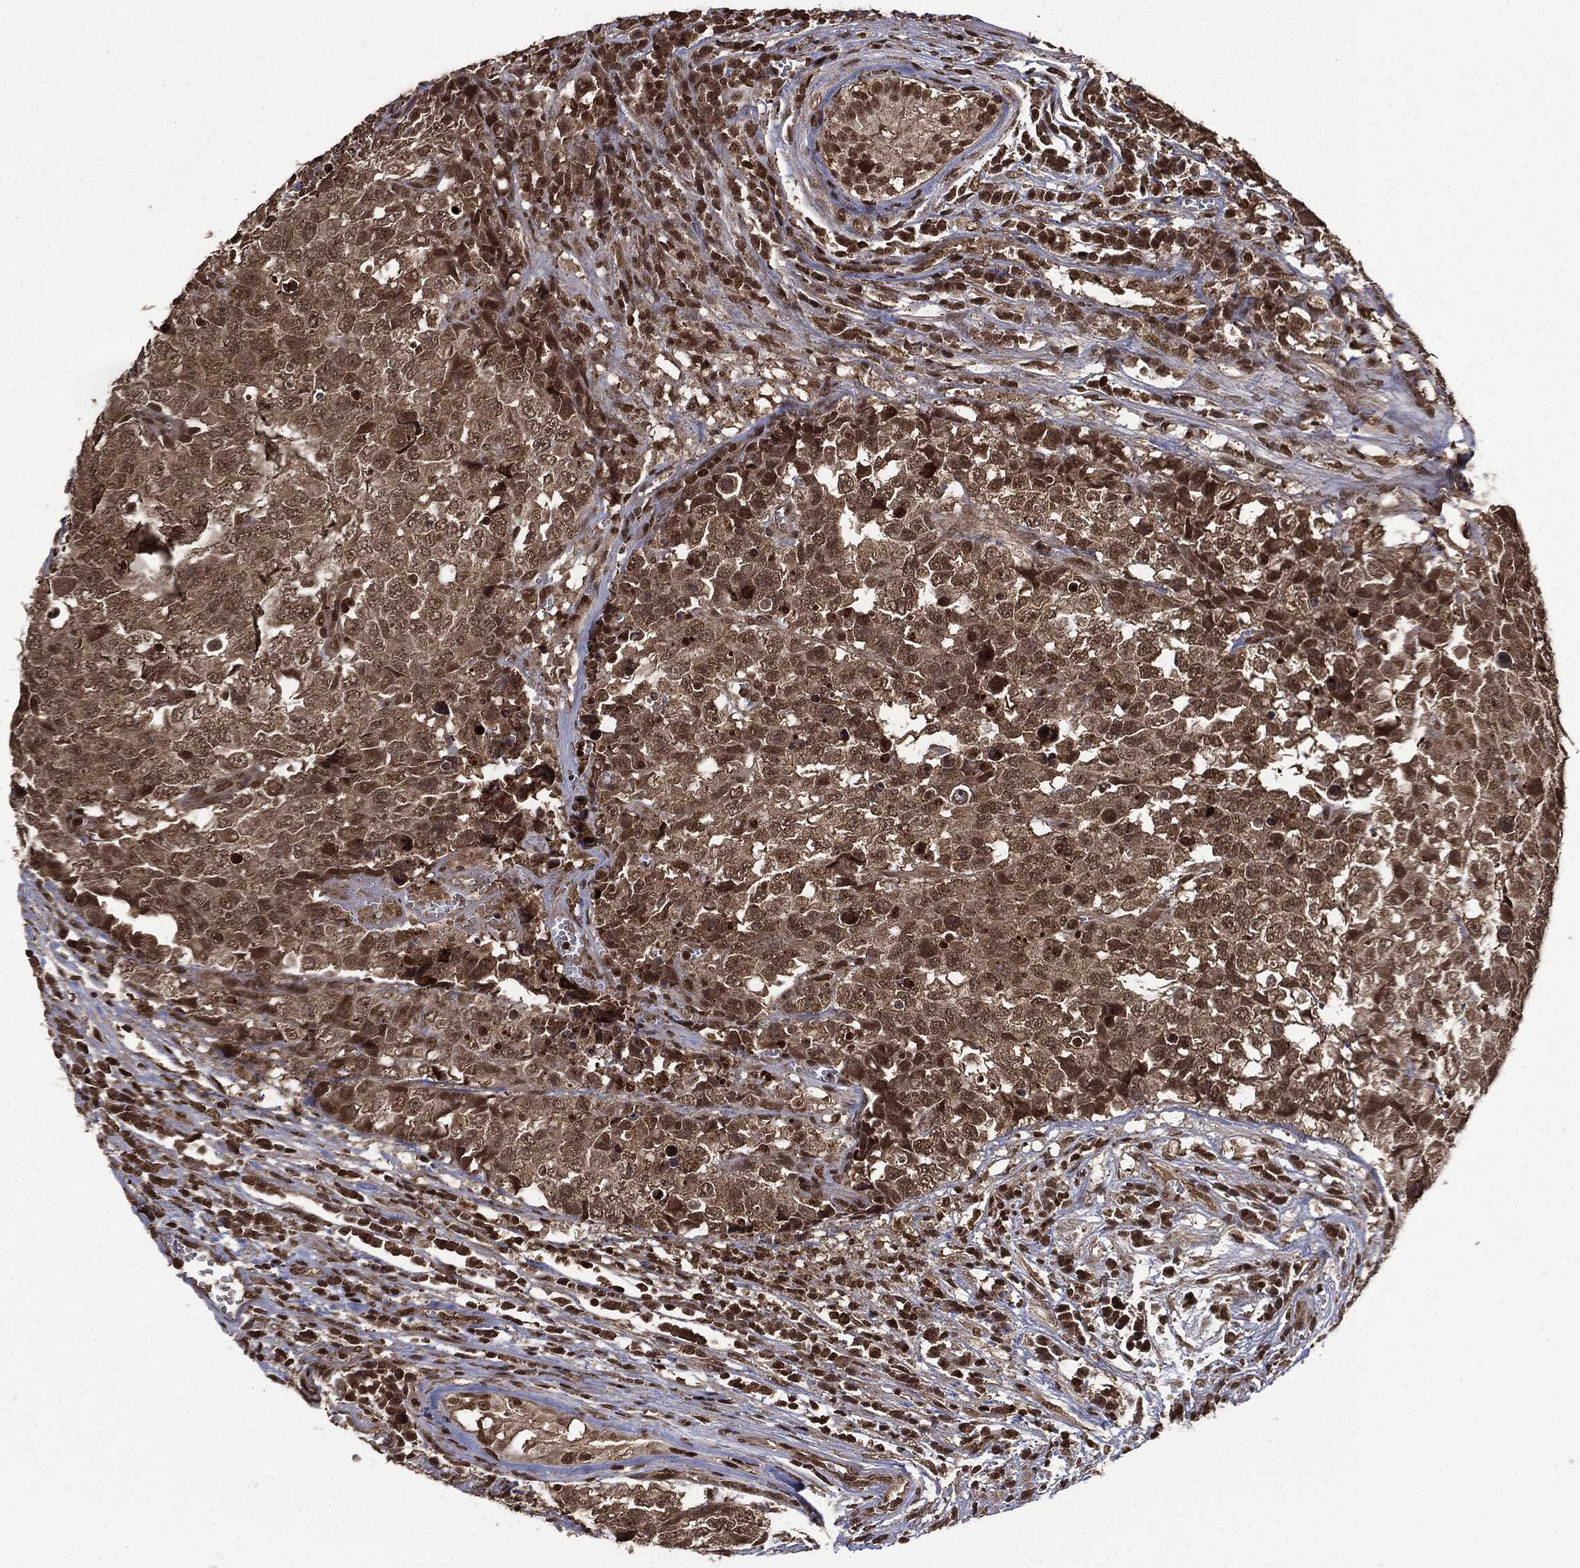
{"staining": {"intensity": "weak", "quantity": ">75%", "location": "cytoplasmic/membranous,nuclear"}, "tissue": "testis cancer", "cell_type": "Tumor cells", "image_type": "cancer", "snomed": [{"axis": "morphology", "description": "Carcinoma, Embryonal, NOS"}, {"axis": "topography", "description": "Testis"}], "caption": "Weak cytoplasmic/membranous and nuclear expression is present in about >75% of tumor cells in testis embryonal carcinoma.", "gene": "CTDP1", "patient": {"sex": "male", "age": 23}}